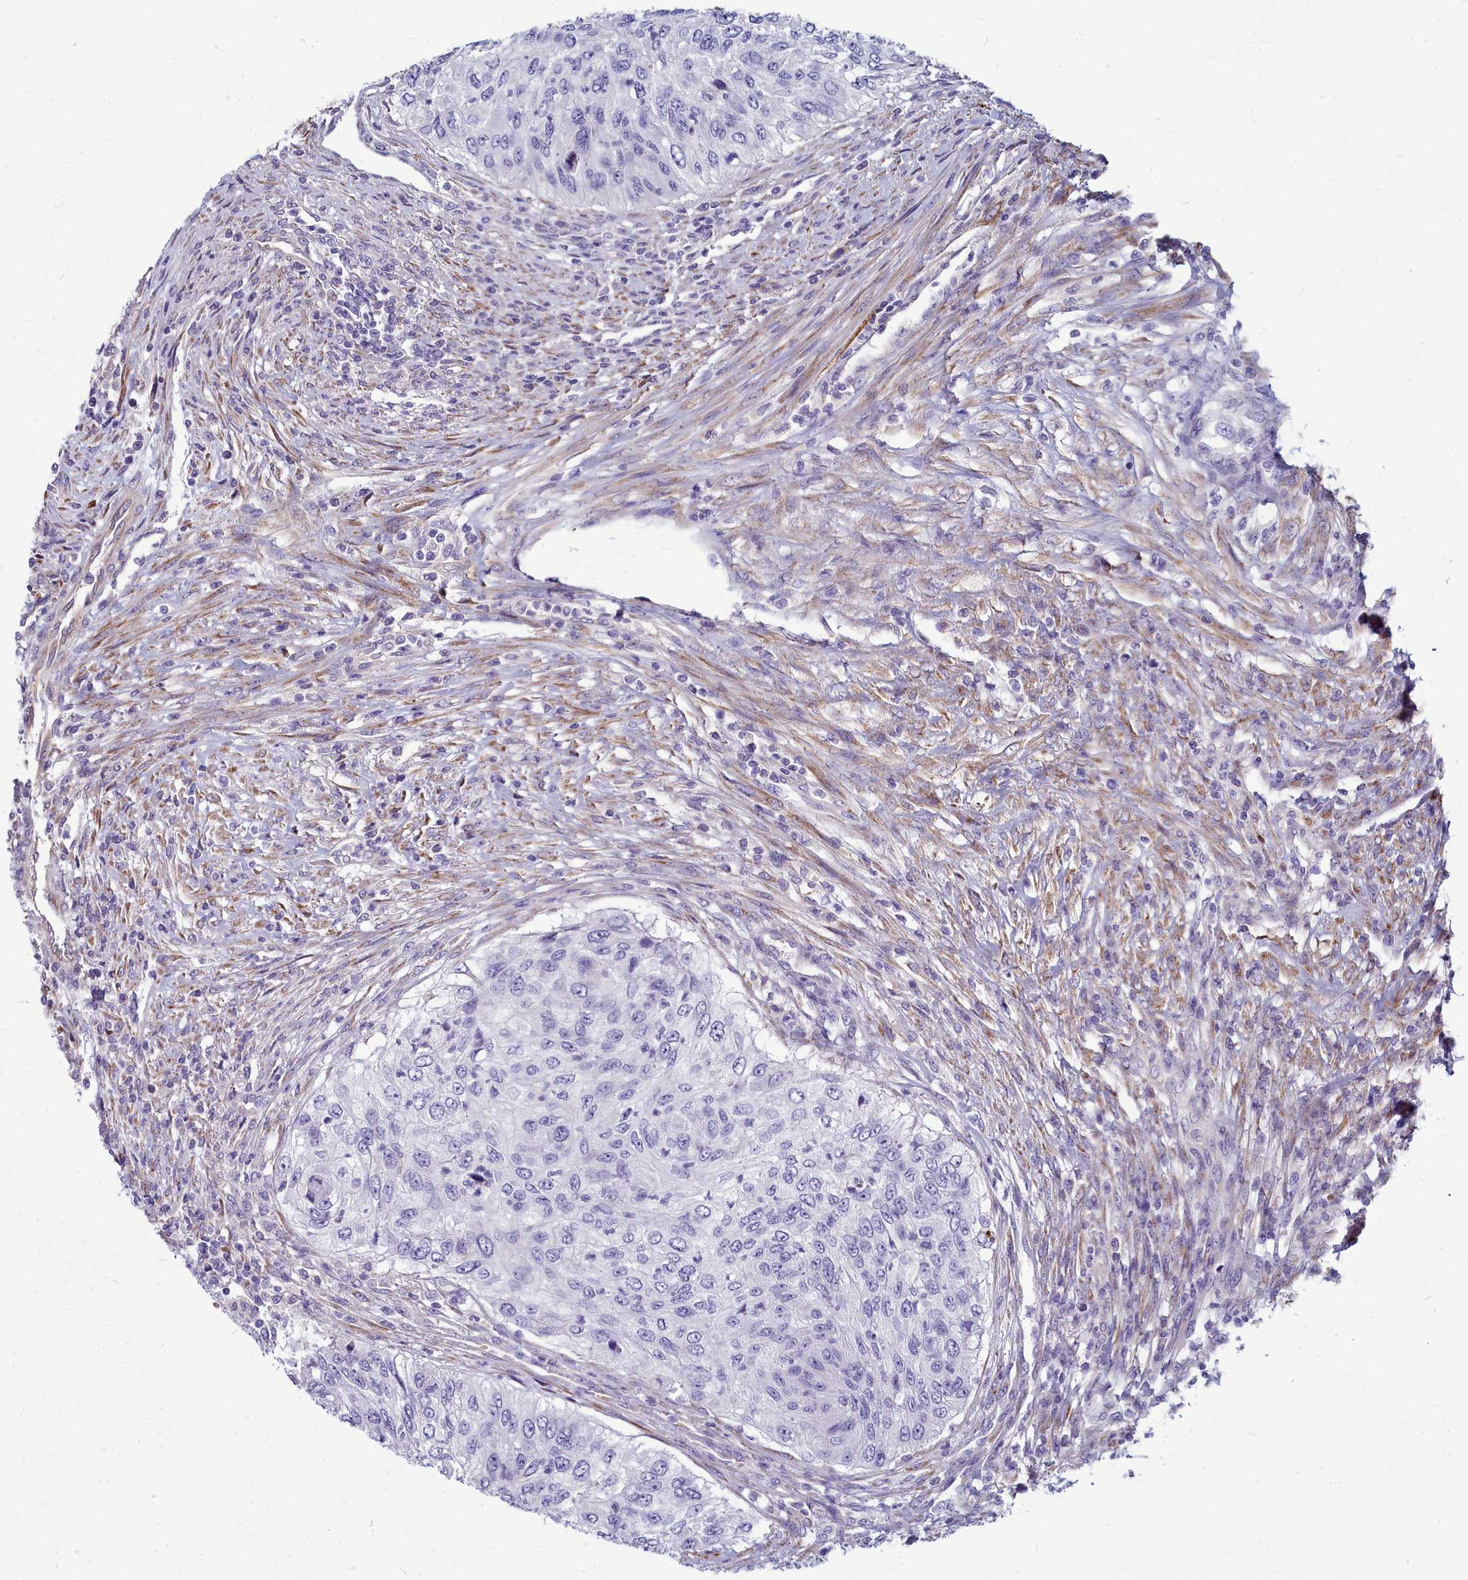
{"staining": {"intensity": "negative", "quantity": "none", "location": "none"}, "tissue": "urothelial cancer", "cell_type": "Tumor cells", "image_type": "cancer", "snomed": [{"axis": "morphology", "description": "Urothelial carcinoma, High grade"}, {"axis": "topography", "description": "Urinary bladder"}], "caption": "Immunohistochemistry (IHC) of urothelial cancer displays no positivity in tumor cells.", "gene": "SMPD4", "patient": {"sex": "female", "age": 60}}